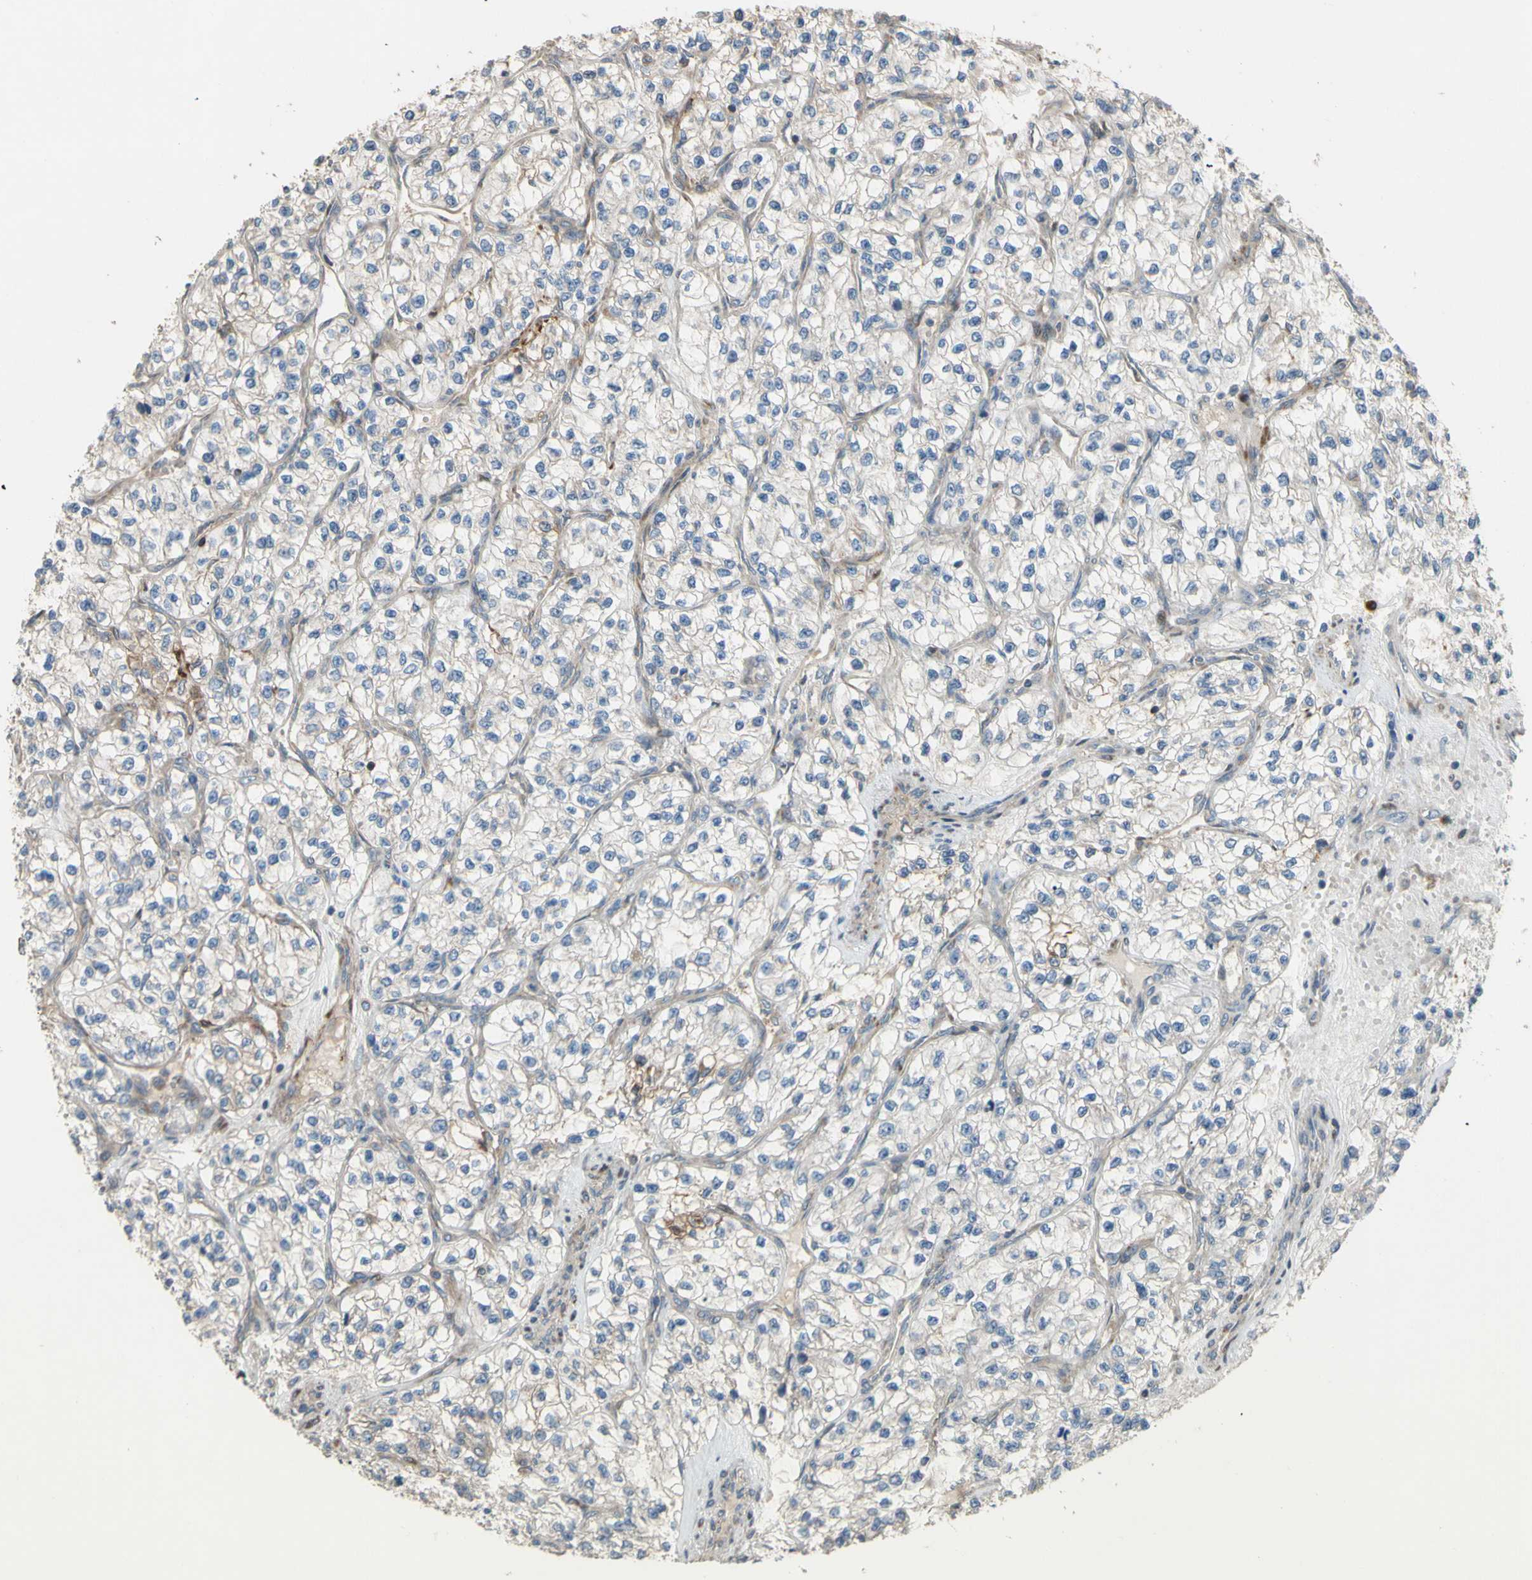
{"staining": {"intensity": "negative", "quantity": "none", "location": "none"}, "tissue": "renal cancer", "cell_type": "Tumor cells", "image_type": "cancer", "snomed": [{"axis": "morphology", "description": "Adenocarcinoma, NOS"}, {"axis": "topography", "description": "Kidney"}], "caption": "Photomicrograph shows no protein expression in tumor cells of renal cancer (adenocarcinoma) tissue.", "gene": "SPTLC1", "patient": {"sex": "female", "age": 57}}